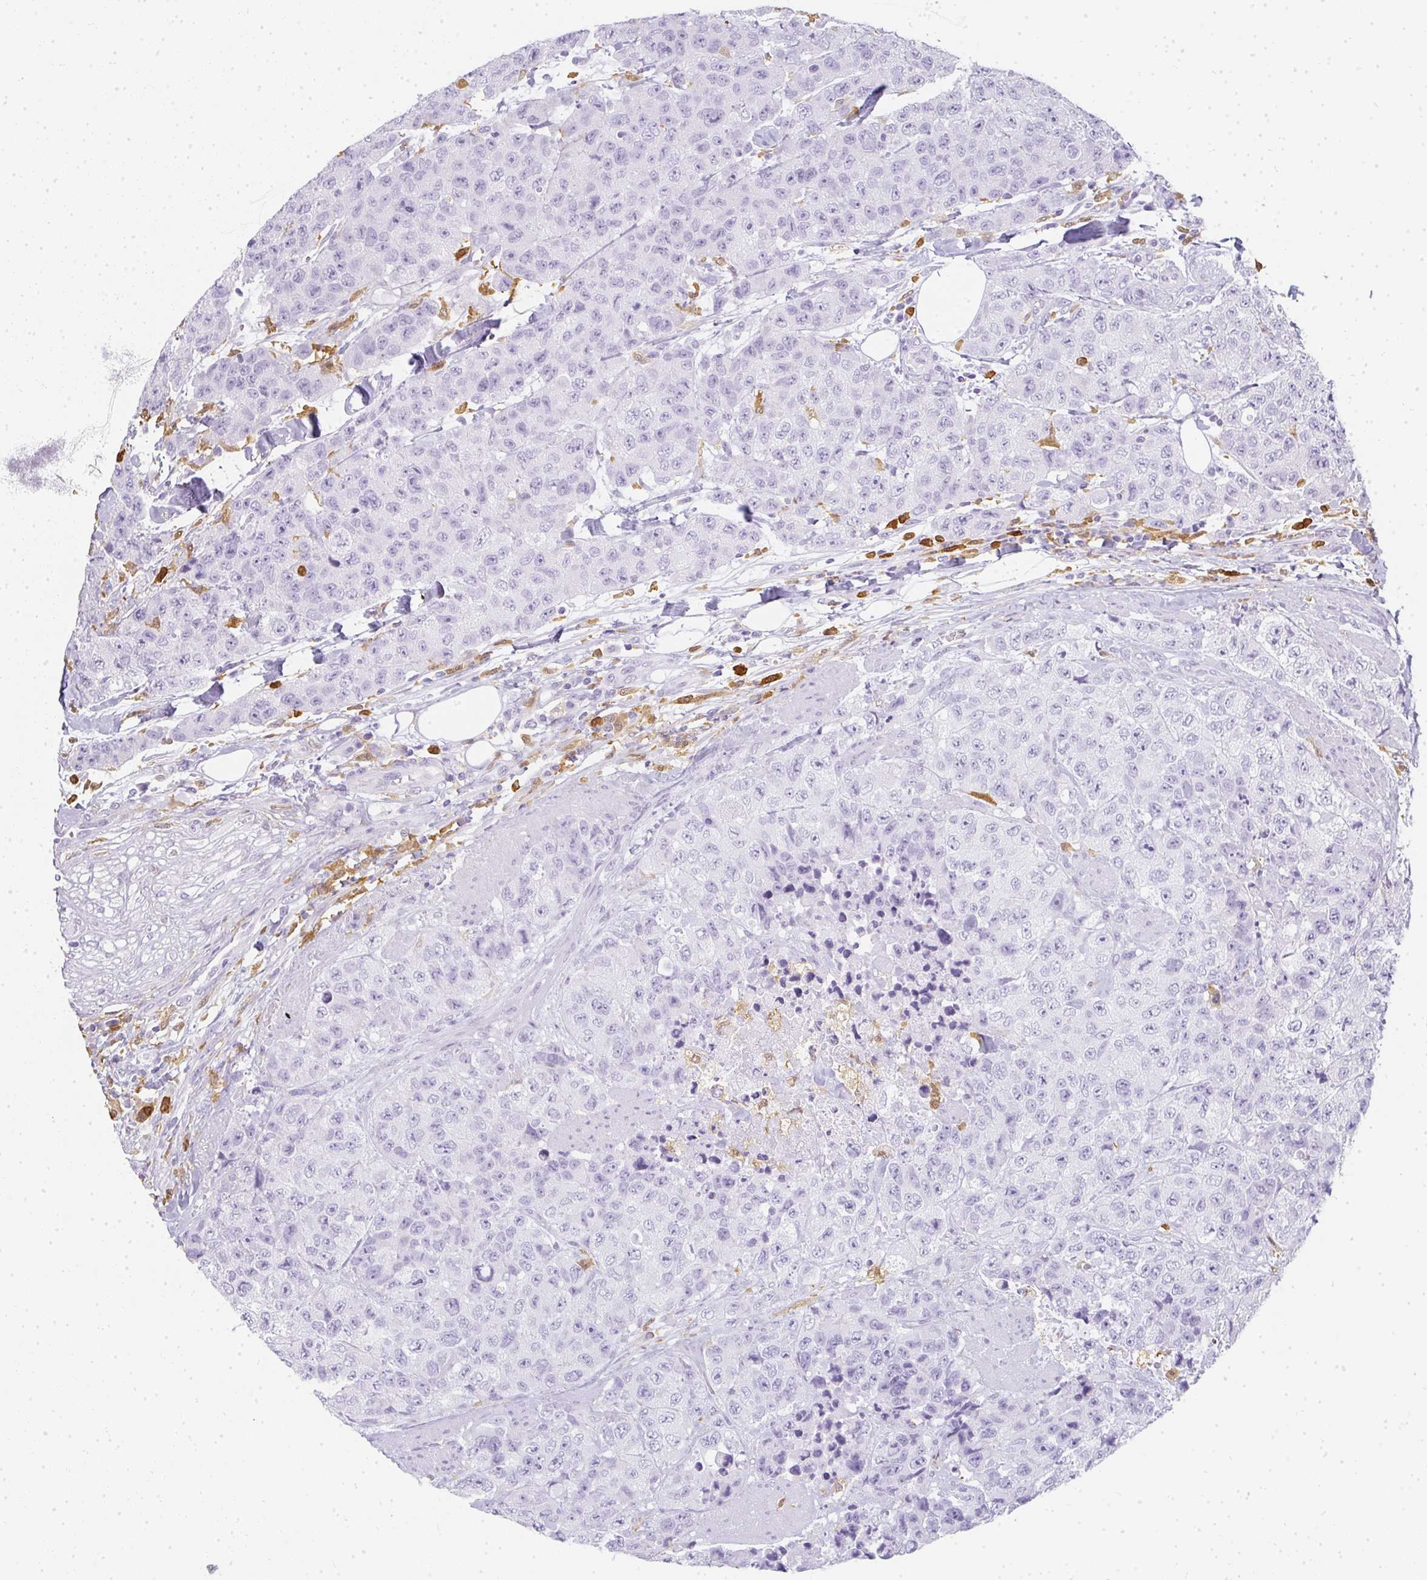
{"staining": {"intensity": "negative", "quantity": "none", "location": "none"}, "tissue": "urothelial cancer", "cell_type": "Tumor cells", "image_type": "cancer", "snomed": [{"axis": "morphology", "description": "Urothelial carcinoma, High grade"}, {"axis": "topography", "description": "Urinary bladder"}], "caption": "The immunohistochemistry image has no significant positivity in tumor cells of urothelial cancer tissue.", "gene": "HK3", "patient": {"sex": "female", "age": 78}}